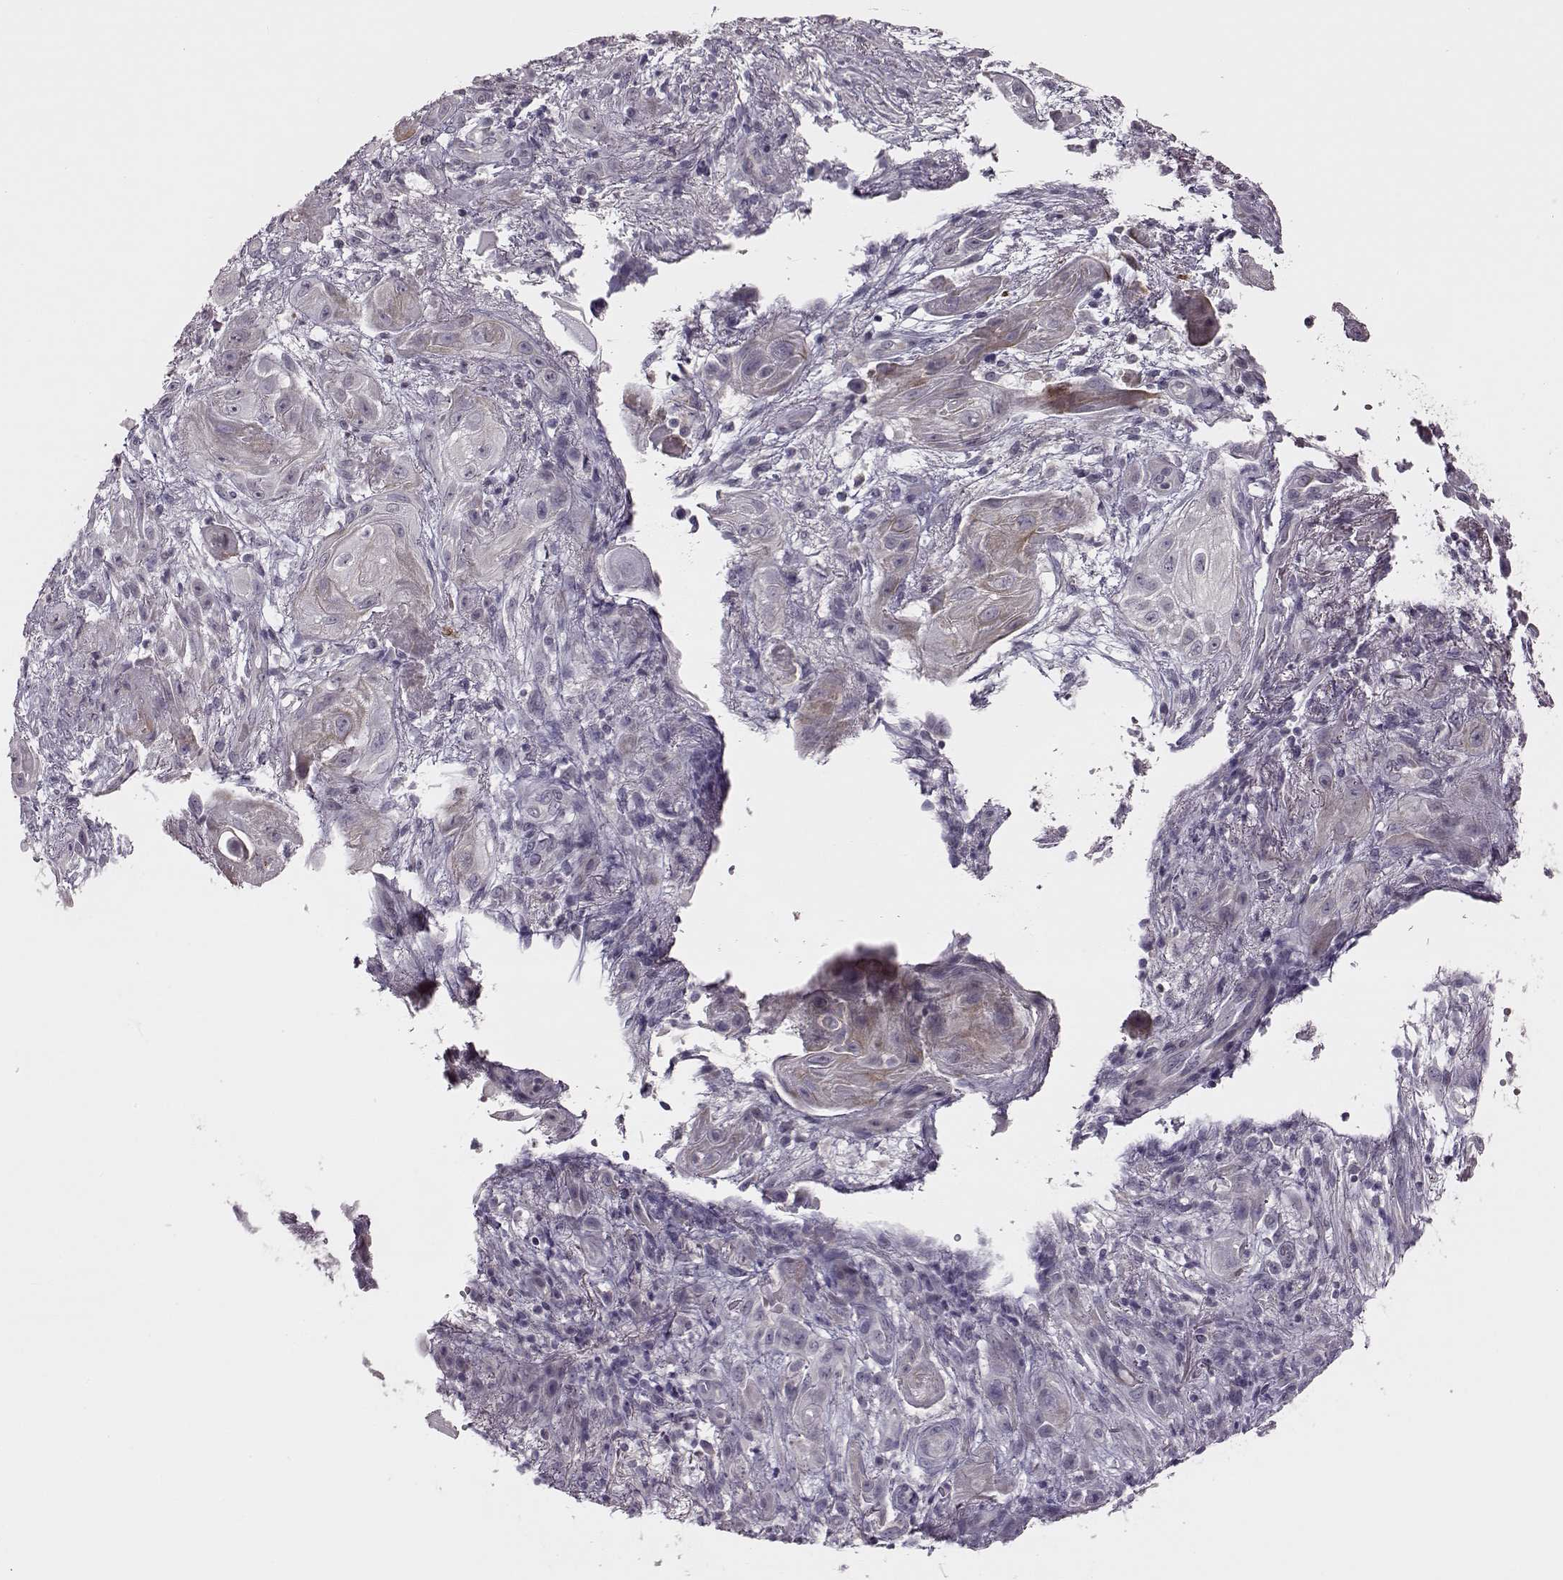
{"staining": {"intensity": "moderate", "quantity": "<25%", "location": "cytoplasmic/membranous"}, "tissue": "skin cancer", "cell_type": "Tumor cells", "image_type": "cancer", "snomed": [{"axis": "morphology", "description": "Squamous cell carcinoma, NOS"}, {"axis": "topography", "description": "Skin"}], "caption": "Skin cancer tissue demonstrates moderate cytoplasmic/membranous positivity in approximately <25% of tumor cells, visualized by immunohistochemistry.", "gene": "MAP6D1", "patient": {"sex": "male", "age": 62}}